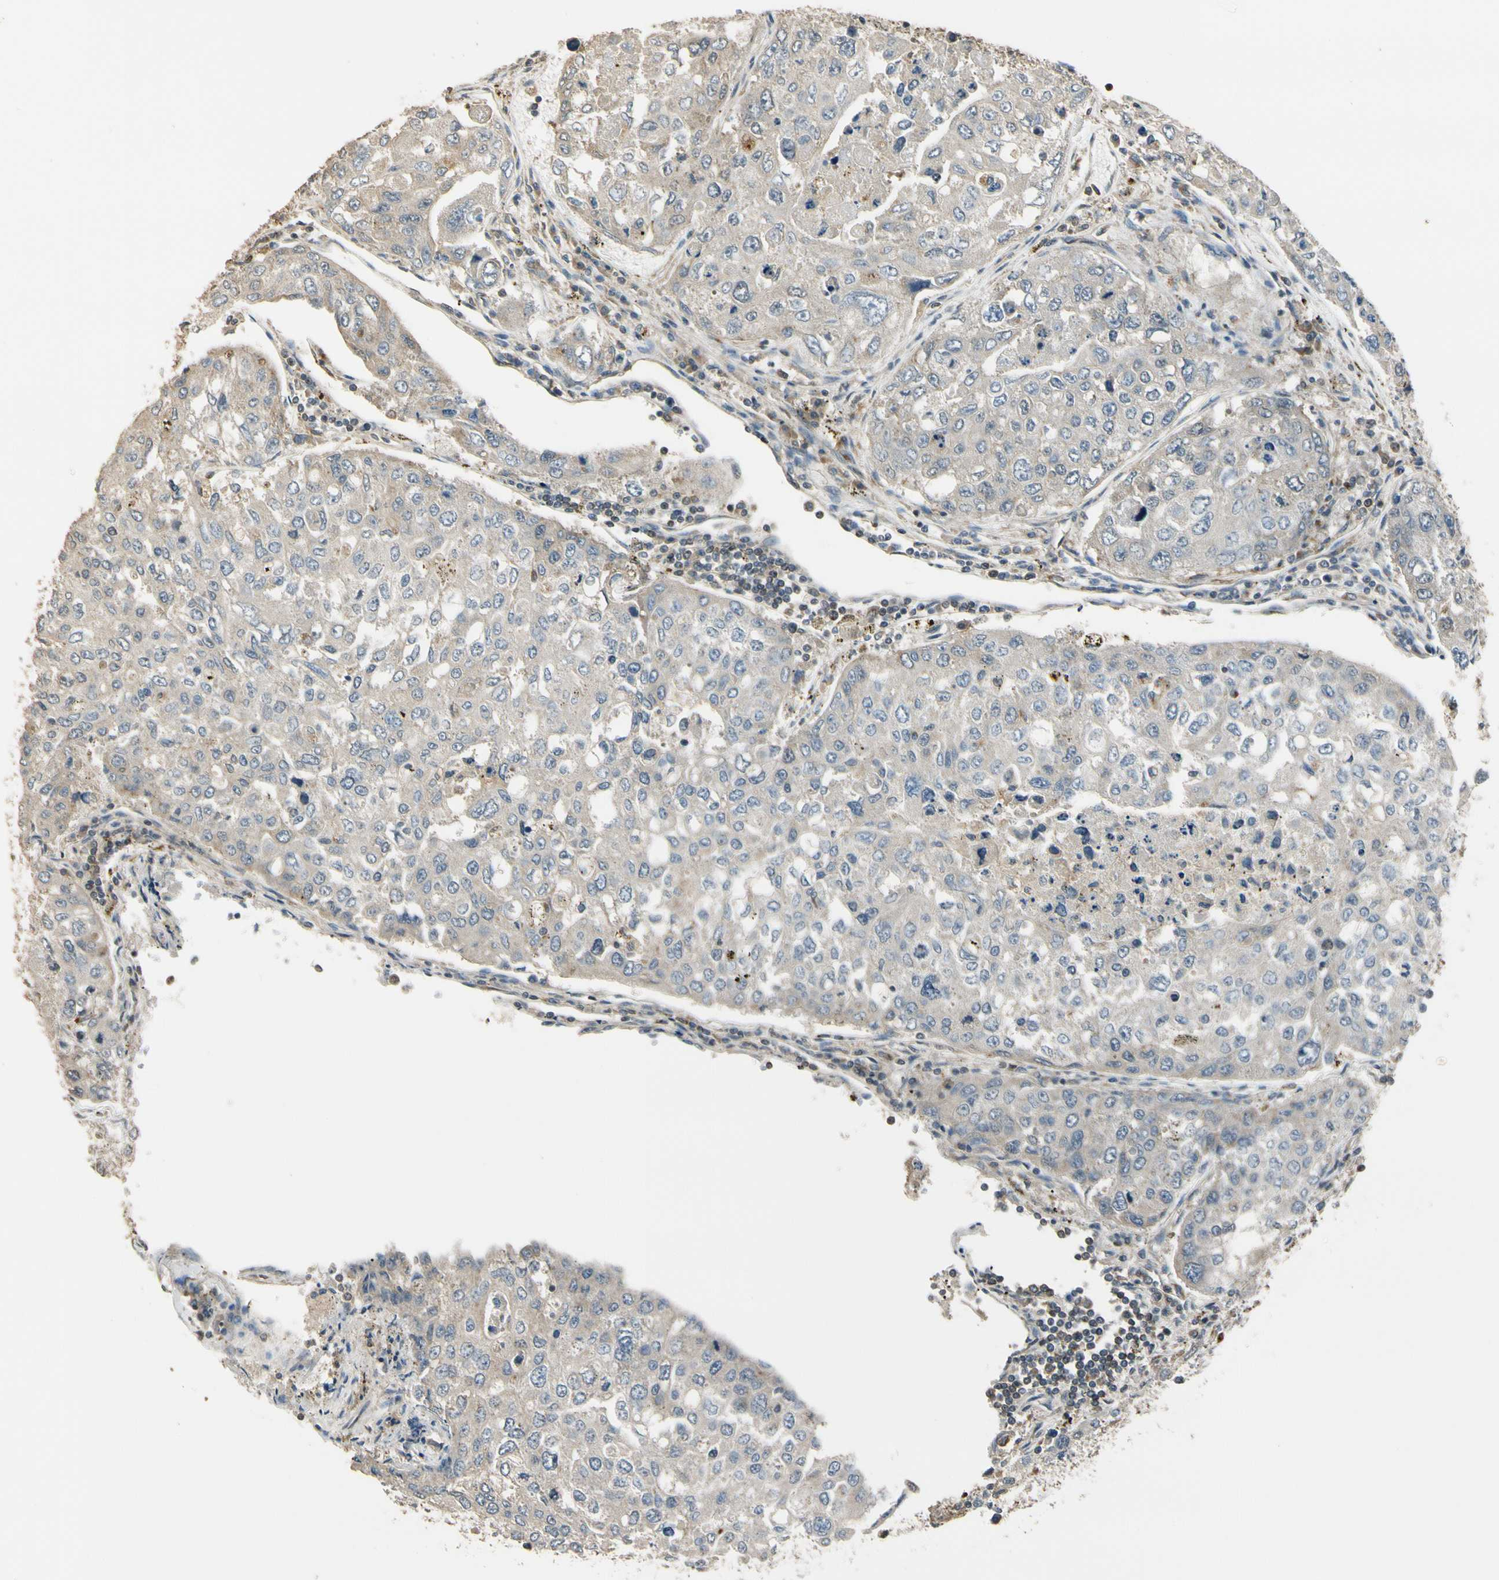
{"staining": {"intensity": "weak", "quantity": "<25%", "location": "cytoplasmic/membranous"}, "tissue": "urothelial cancer", "cell_type": "Tumor cells", "image_type": "cancer", "snomed": [{"axis": "morphology", "description": "Urothelial carcinoma, High grade"}, {"axis": "topography", "description": "Lymph node"}, {"axis": "topography", "description": "Urinary bladder"}], "caption": "There is no significant expression in tumor cells of high-grade urothelial carcinoma.", "gene": "LAMTOR1", "patient": {"sex": "male", "age": 51}}